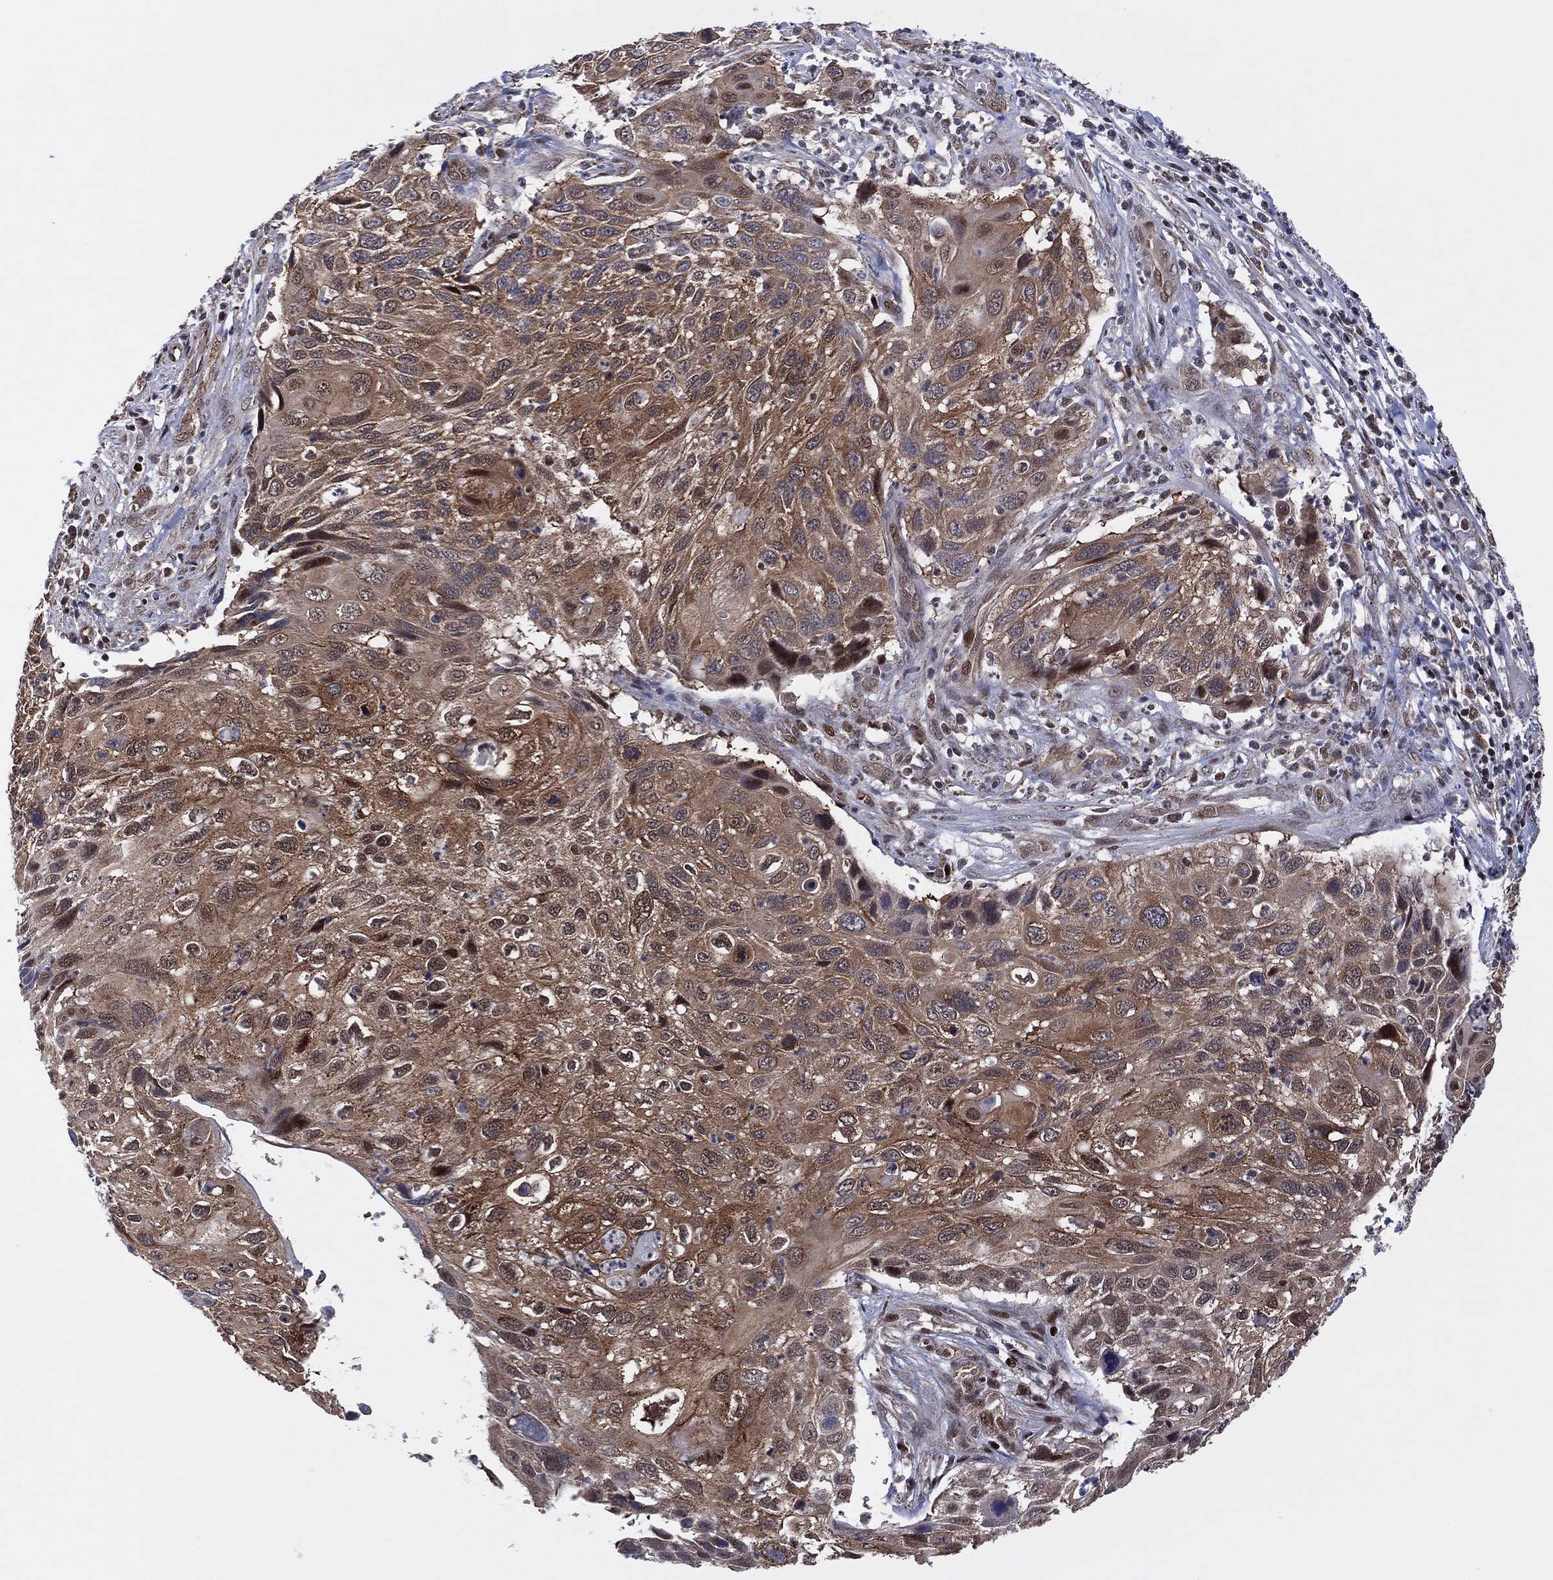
{"staining": {"intensity": "weak", "quantity": ">75%", "location": "cytoplasmic/membranous"}, "tissue": "cervical cancer", "cell_type": "Tumor cells", "image_type": "cancer", "snomed": [{"axis": "morphology", "description": "Squamous cell carcinoma, NOS"}, {"axis": "topography", "description": "Cervix"}], "caption": "Protein expression analysis of cervical cancer exhibits weak cytoplasmic/membranous expression in about >75% of tumor cells. (DAB (3,3'-diaminobenzidine) IHC, brown staining for protein, blue staining for nuclei).", "gene": "PIDD1", "patient": {"sex": "female", "age": 70}}